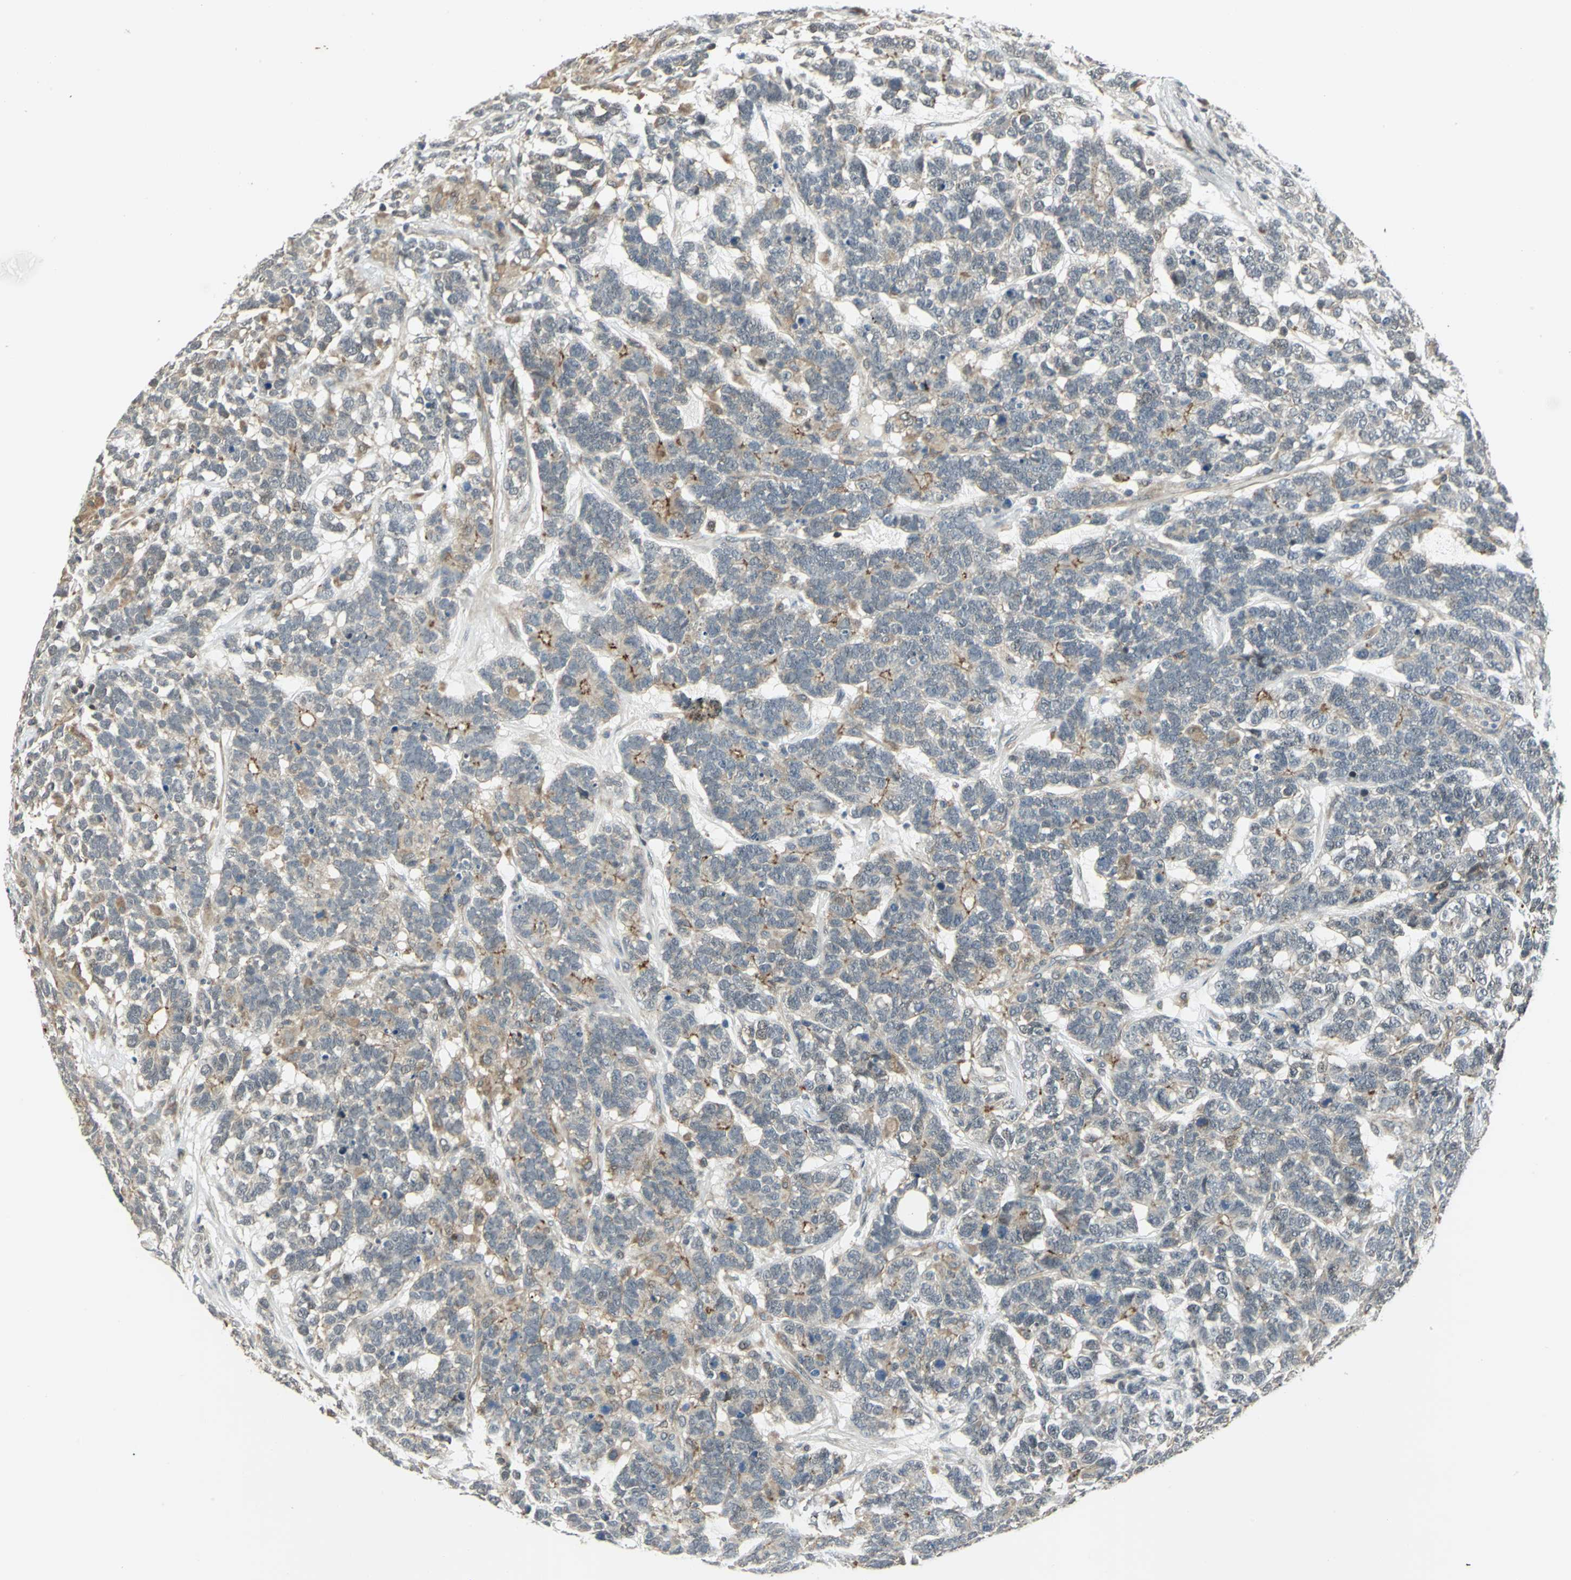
{"staining": {"intensity": "moderate", "quantity": "25%-75%", "location": "cytoplasmic/membranous"}, "tissue": "testis cancer", "cell_type": "Tumor cells", "image_type": "cancer", "snomed": [{"axis": "morphology", "description": "Carcinoma, Embryonal, NOS"}, {"axis": "topography", "description": "Testis"}], "caption": "Immunohistochemistry (IHC) of testis embryonal carcinoma displays medium levels of moderate cytoplasmic/membranous positivity in approximately 25%-75% of tumor cells.", "gene": "PLAGL2", "patient": {"sex": "male", "age": 26}}